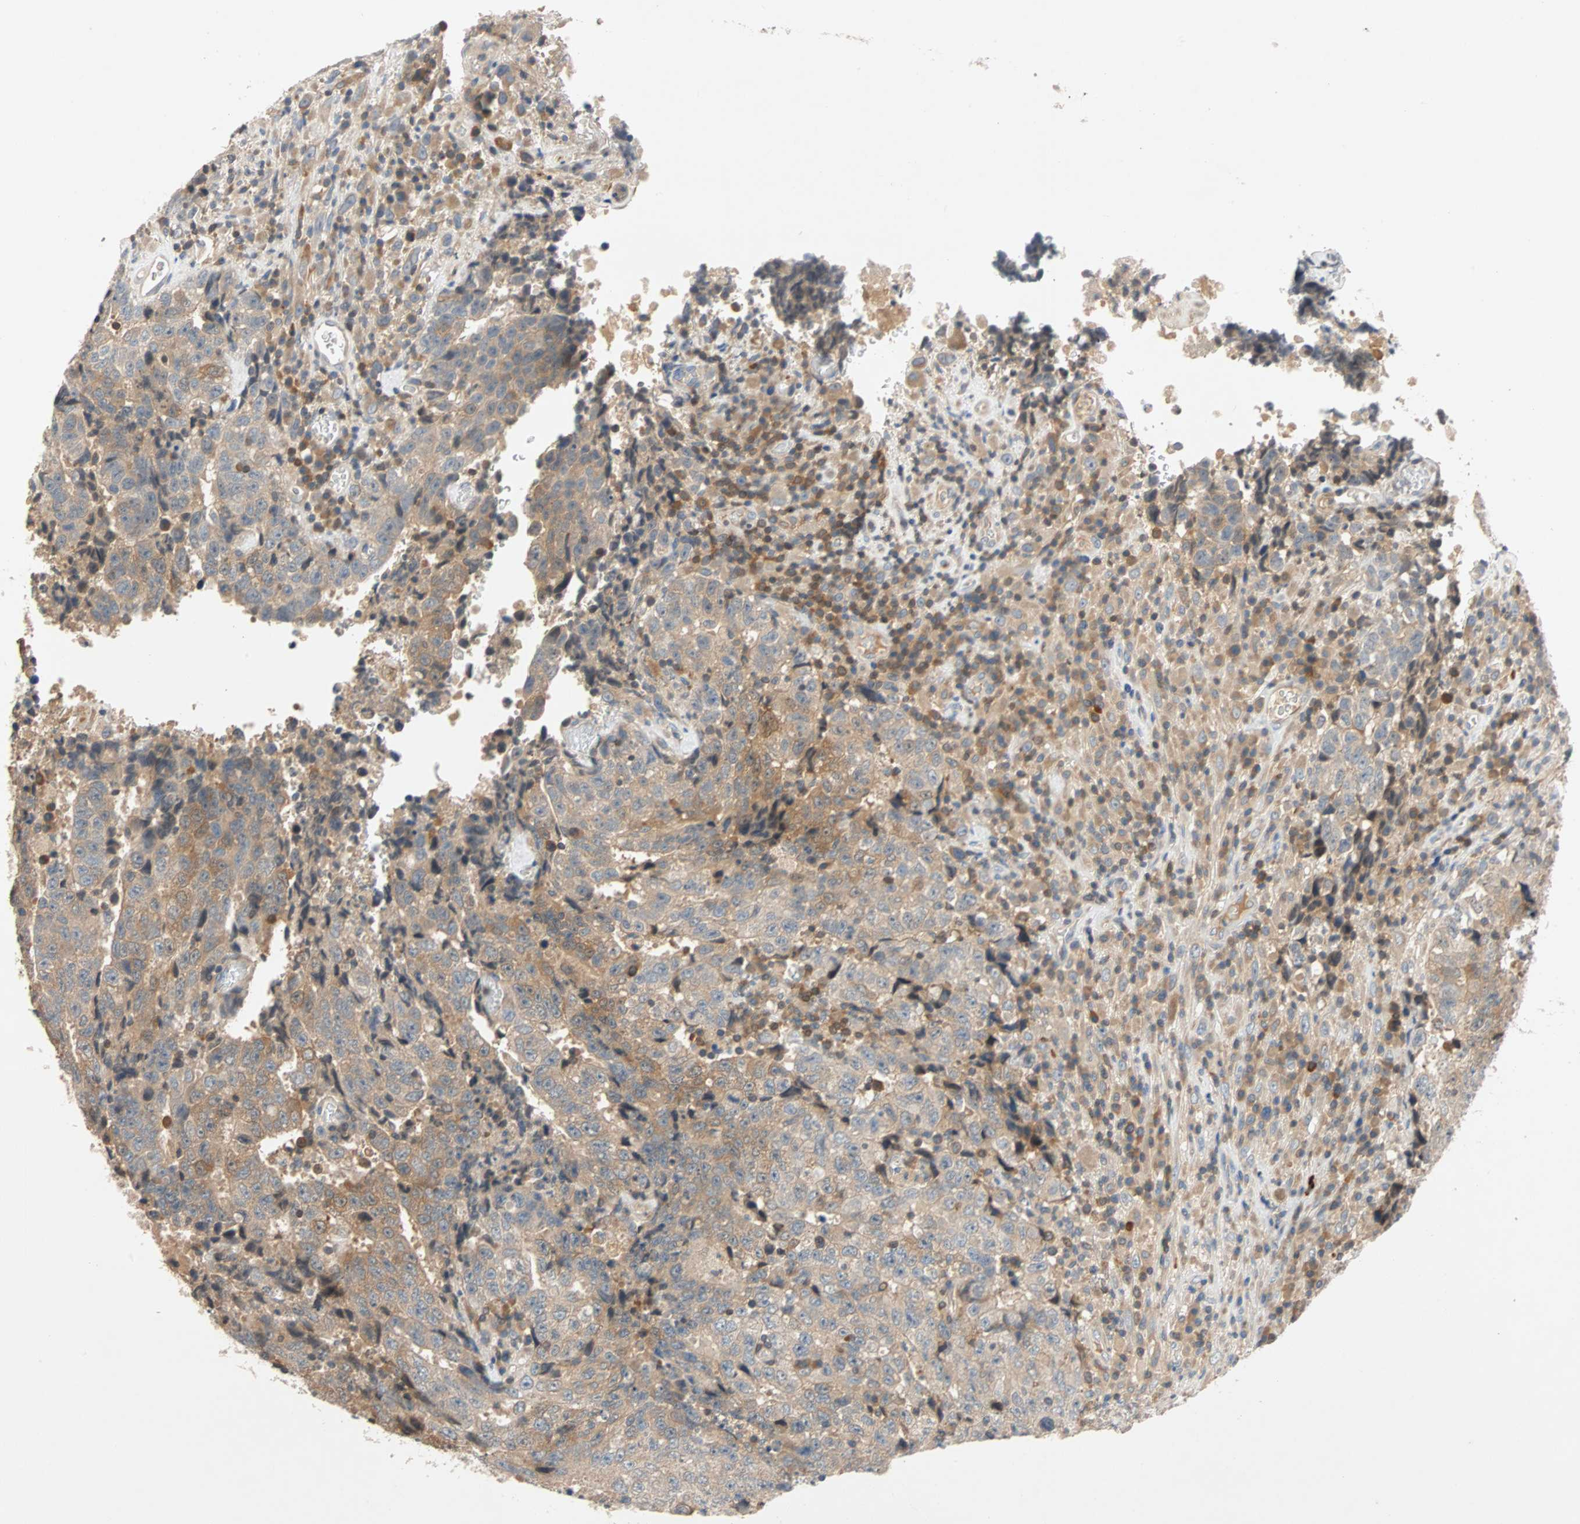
{"staining": {"intensity": "moderate", "quantity": "25%-75%", "location": "cytoplasmic/membranous"}, "tissue": "testis cancer", "cell_type": "Tumor cells", "image_type": "cancer", "snomed": [{"axis": "morphology", "description": "Necrosis, NOS"}, {"axis": "morphology", "description": "Carcinoma, Embryonal, NOS"}, {"axis": "topography", "description": "Testis"}], "caption": "Immunohistochemistry photomicrograph of human testis embryonal carcinoma stained for a protein (brown), which reveals medium levels of moderate cytoplasmic/membranous positivity in about 25%-75% of tumor cells.", "gene": "MAP4K1", "patient": {"sex": "male", "age": 19}}